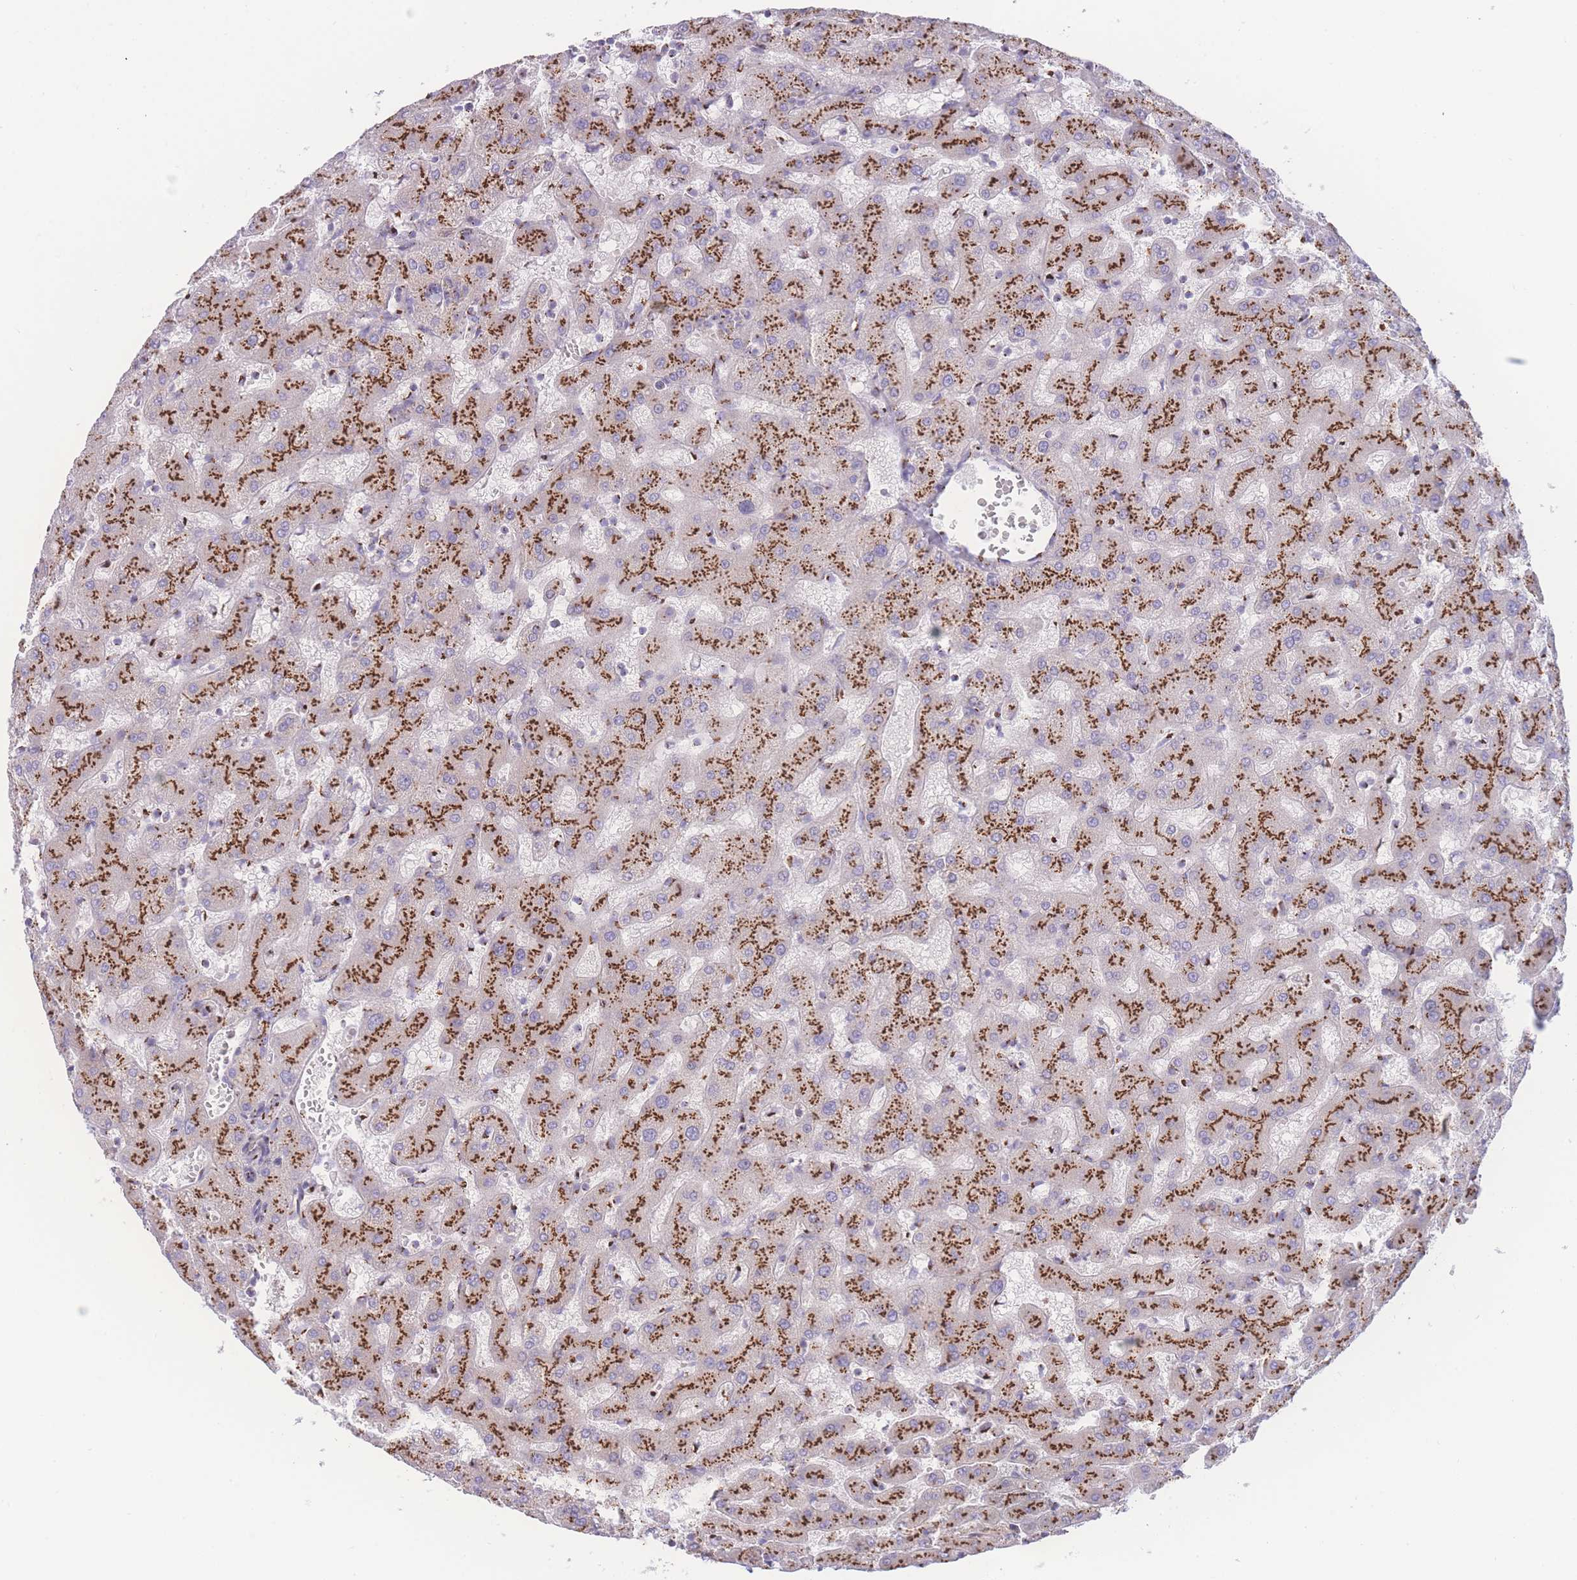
{"staining": {"intensity": "moderate", "quantity": ">75%", "location": "cytoplasmic/membranous"}, "tissue": "liver", "cell_type": "Cholangiocytes", "image_type": "normal", "snomed": [{"axis": "morphology", "description": "Normal tissue, NOS"}, {"axis": "topography", "description": "Liver"}], "caption": "Cholangiocytes show medium levels of moderate cytoplasmic/membranous staining in about >75% of cells in benign liver. The protein of interest is stained brown, and the nuclei are stained in blue (DAB (3,3'-diaminobenzidine) IHC with brightfield microscopy, high magnification).", "gene": "GOLM2", "patient": {"sex": "female", "age": 63}}